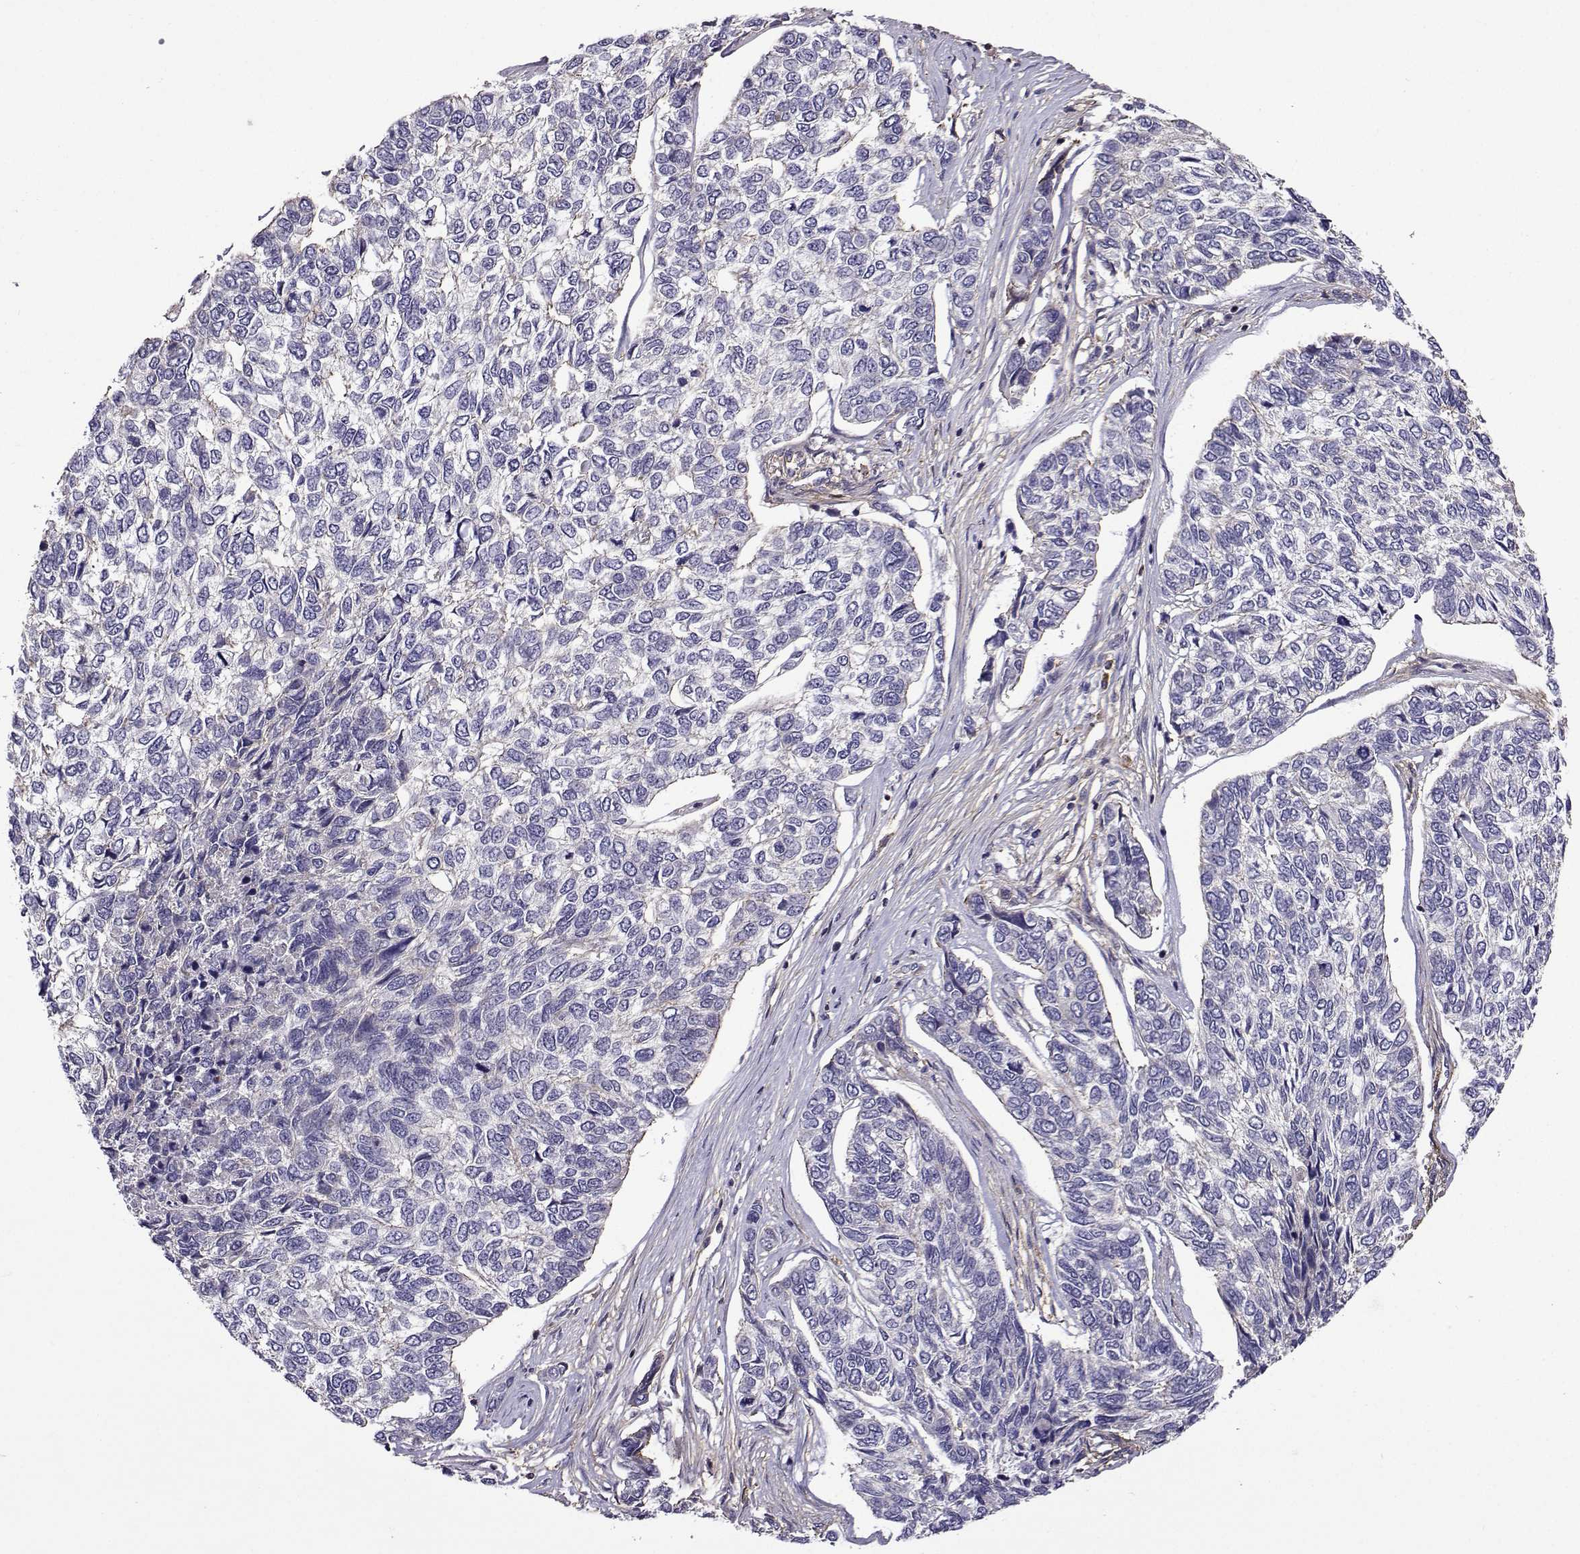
{"staining": {"intensity": "negative", "quantity": "none", "location": "none"}, "tissue": "skin cancer", "cell_type": "Tumor cells", "image_type": "cancer", "snomed": [{"axis": "morphology", "description": "Basal cell carcinoma"}, {"axis": "topography", "description": "Skin"}], "caption": "Immunohistochemistry (IHC) photomicrograph of basal cell carcinoma (skin) stained for a protein (brown), which displays no staining in tumor cells.", "gene": "ITGB8", "patient": {"sex": "female", "age": 65}}